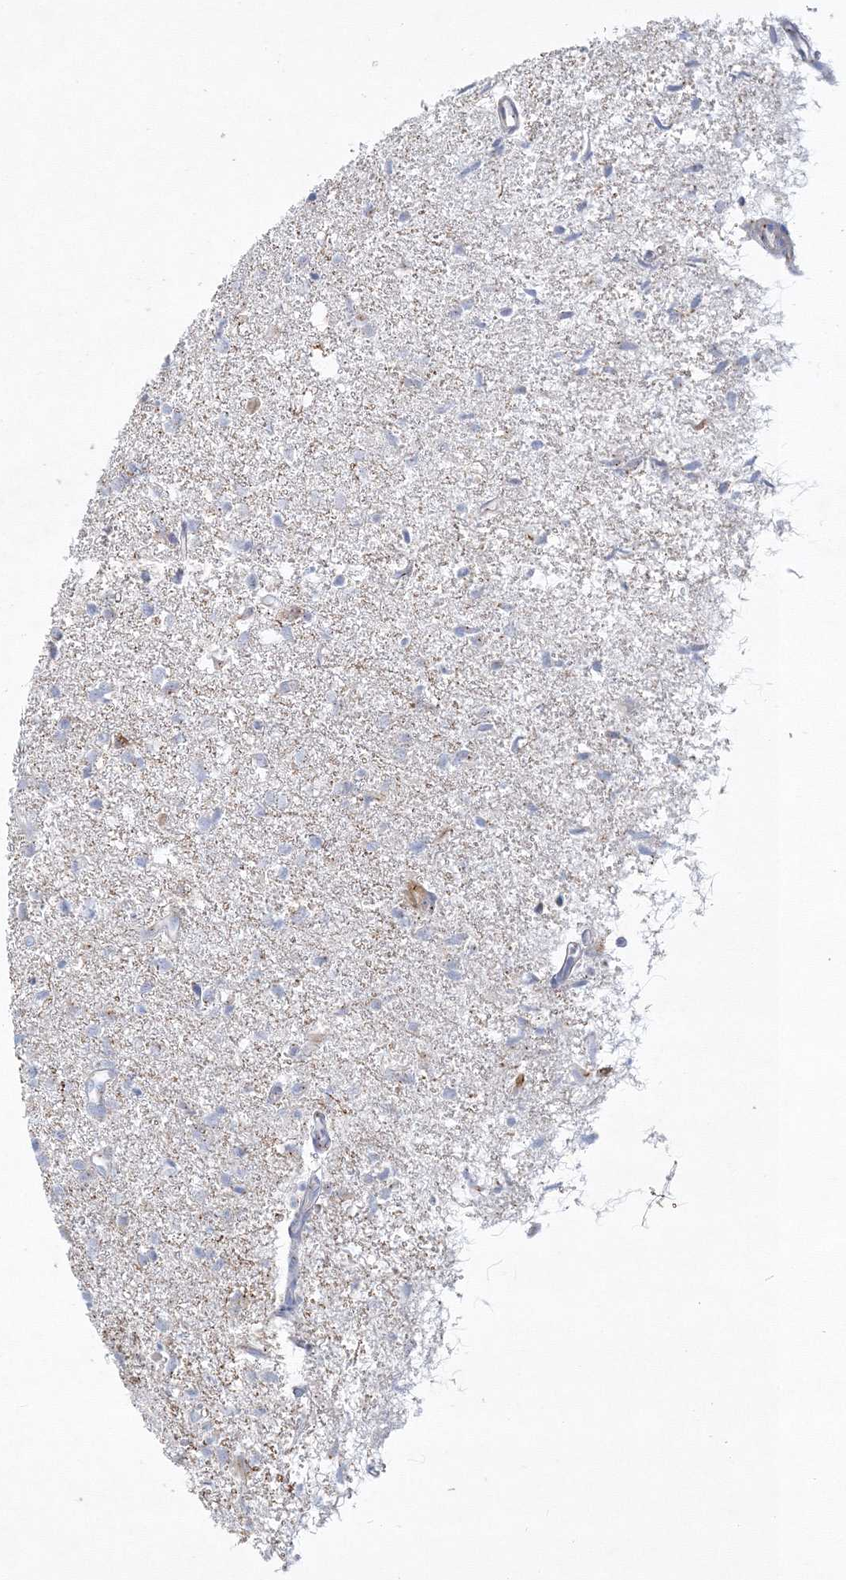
{"staining": {"intensity": "negative", "quantity": "none", "location": "none"}, "tissue": "glioma", "cell_type": "Tumor cells", "image_type": "cancer", "snomed": [{"axis": "morphology", "description": "Glioma, malignant, High grade"}, {"axis": "topography", "description": "Brain"}], "caption": "IHC micrograph of human malignant glioma (high-grade) stained for a protein (brown), which shows no staining in tumor cells.", "gene": "SEC23IP", "patient": {"sex": "female", "age": 59}}